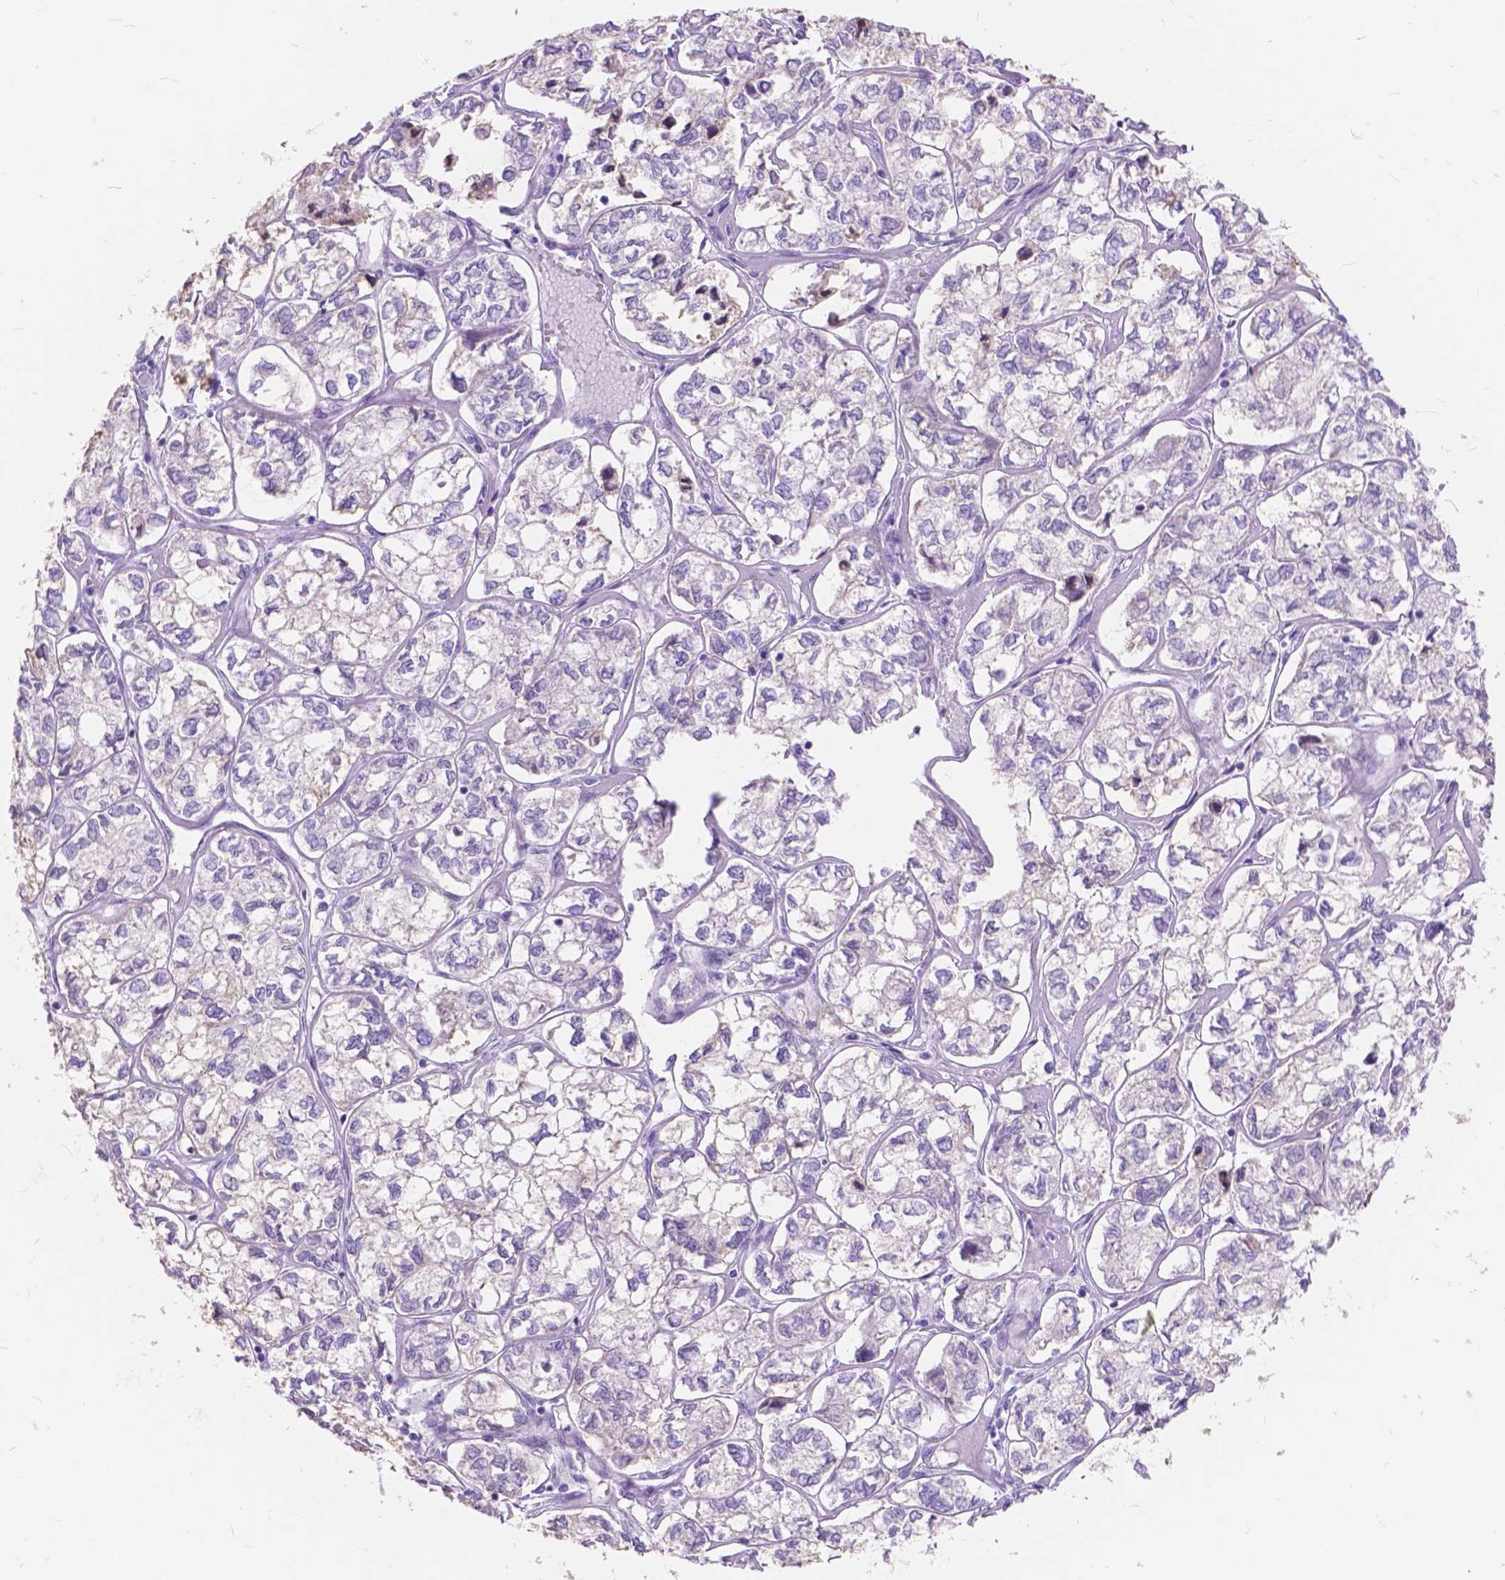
{"staining": {"intensity": "negative", "quantity": "none", "location": "none"}, "tissue": "ovarian cancer", "cell_type": "Tumor cells", "image_type": "cancer", "snomed": [{"axis": "morphology", "description": "Carcinoma, endometroid"}, {"axis": "topography", "description": "Ovary"}], "caption": "Ovarian endometroid carcinoma was stained to show a protein in brown. There is no significant expression in tumor cells.", "gene": "FOXL2", "patient": {"sex": "female", "age": 64}}